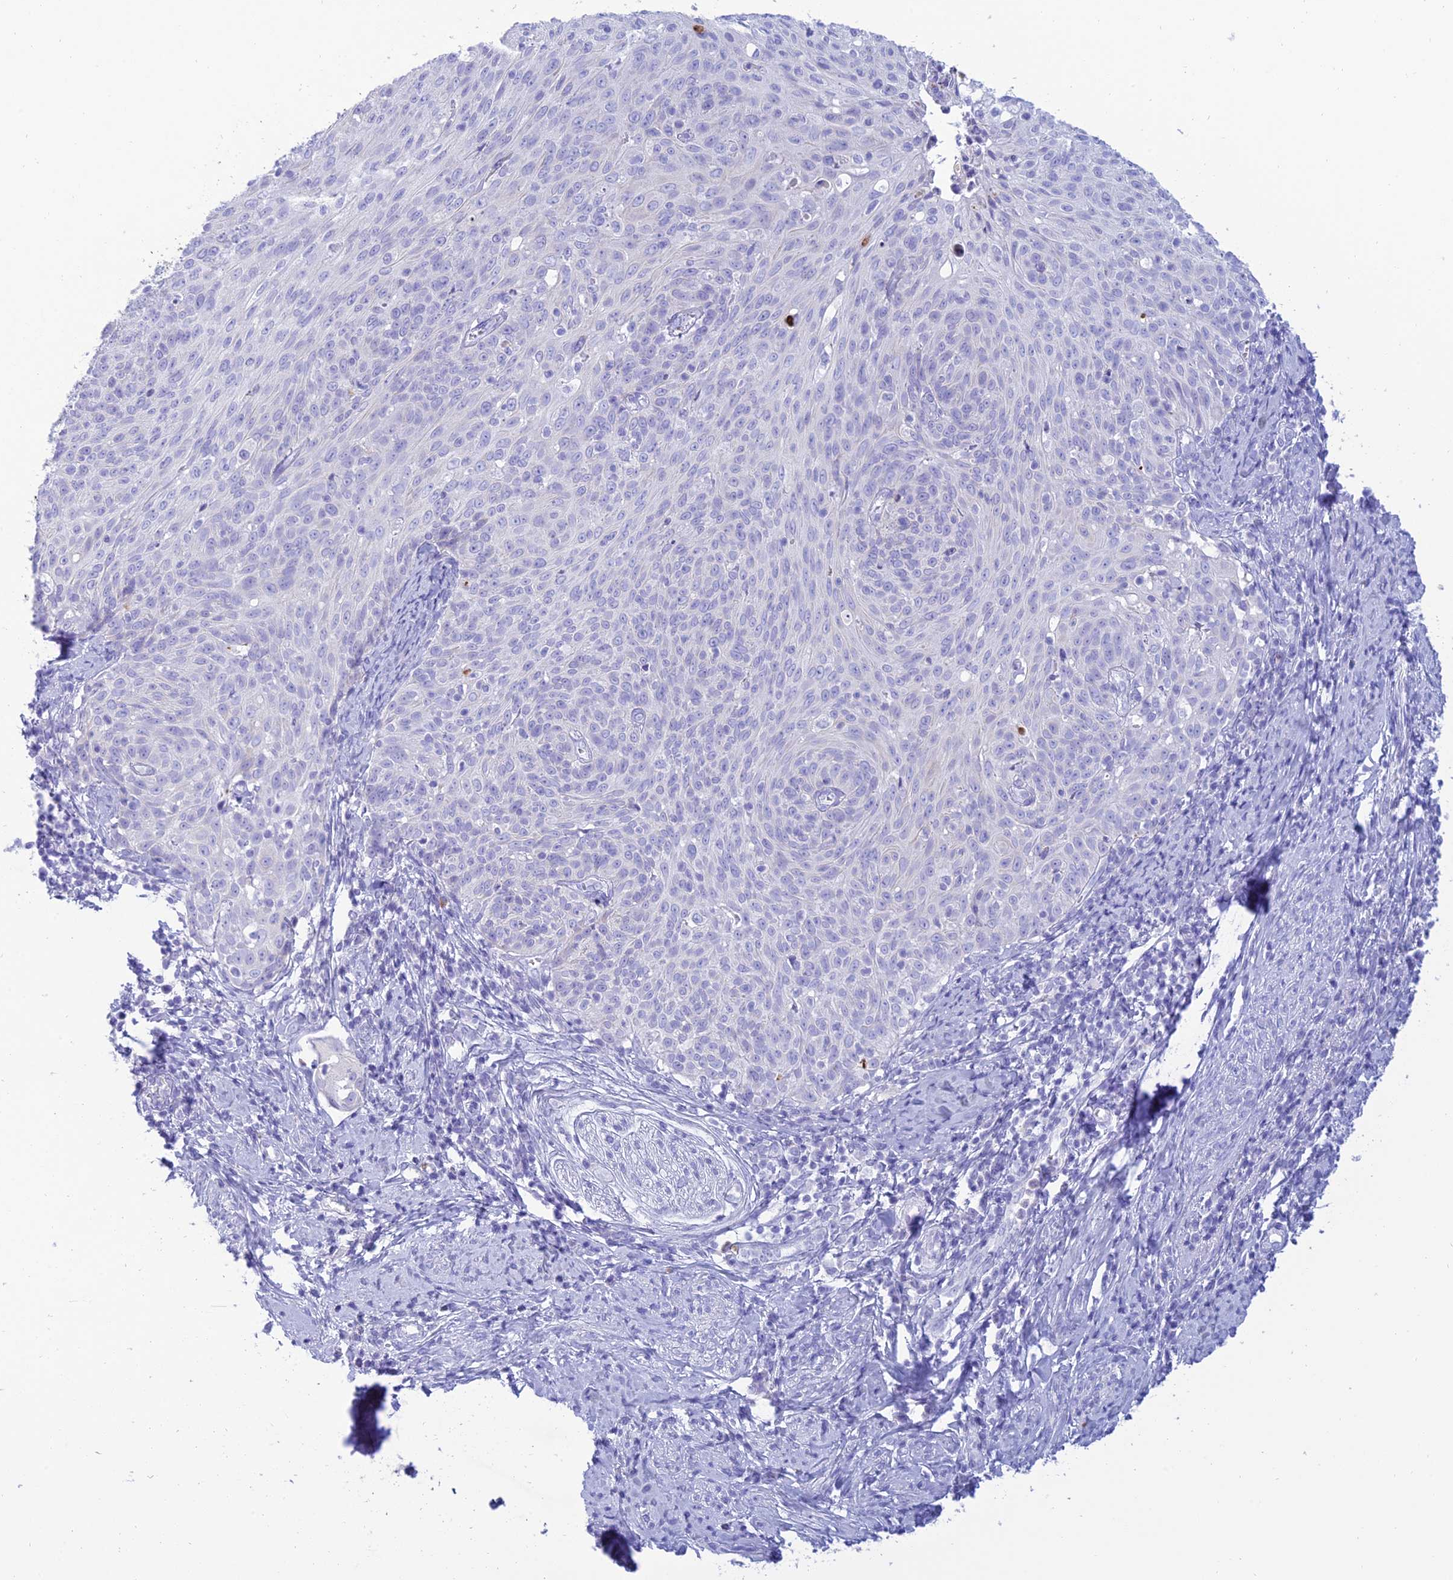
{"staining": {"intensity": "negative", "quantity": "none", "location": "none"}, "tissue": "cervical cancer", "cell_type": "Tumor cells", "image_type": "cancer", "snomed": [{"axis": "morphology", "description": "Squamous cell carcinoma, NOS"}, {"axis": "topography", "description": "Cervix"}], "caption": "The micrograph displays no significant positivity in tumor cells of cervical cancer.", "gene": "MAL2", "patient": {"sex": "female", "age": 70}}